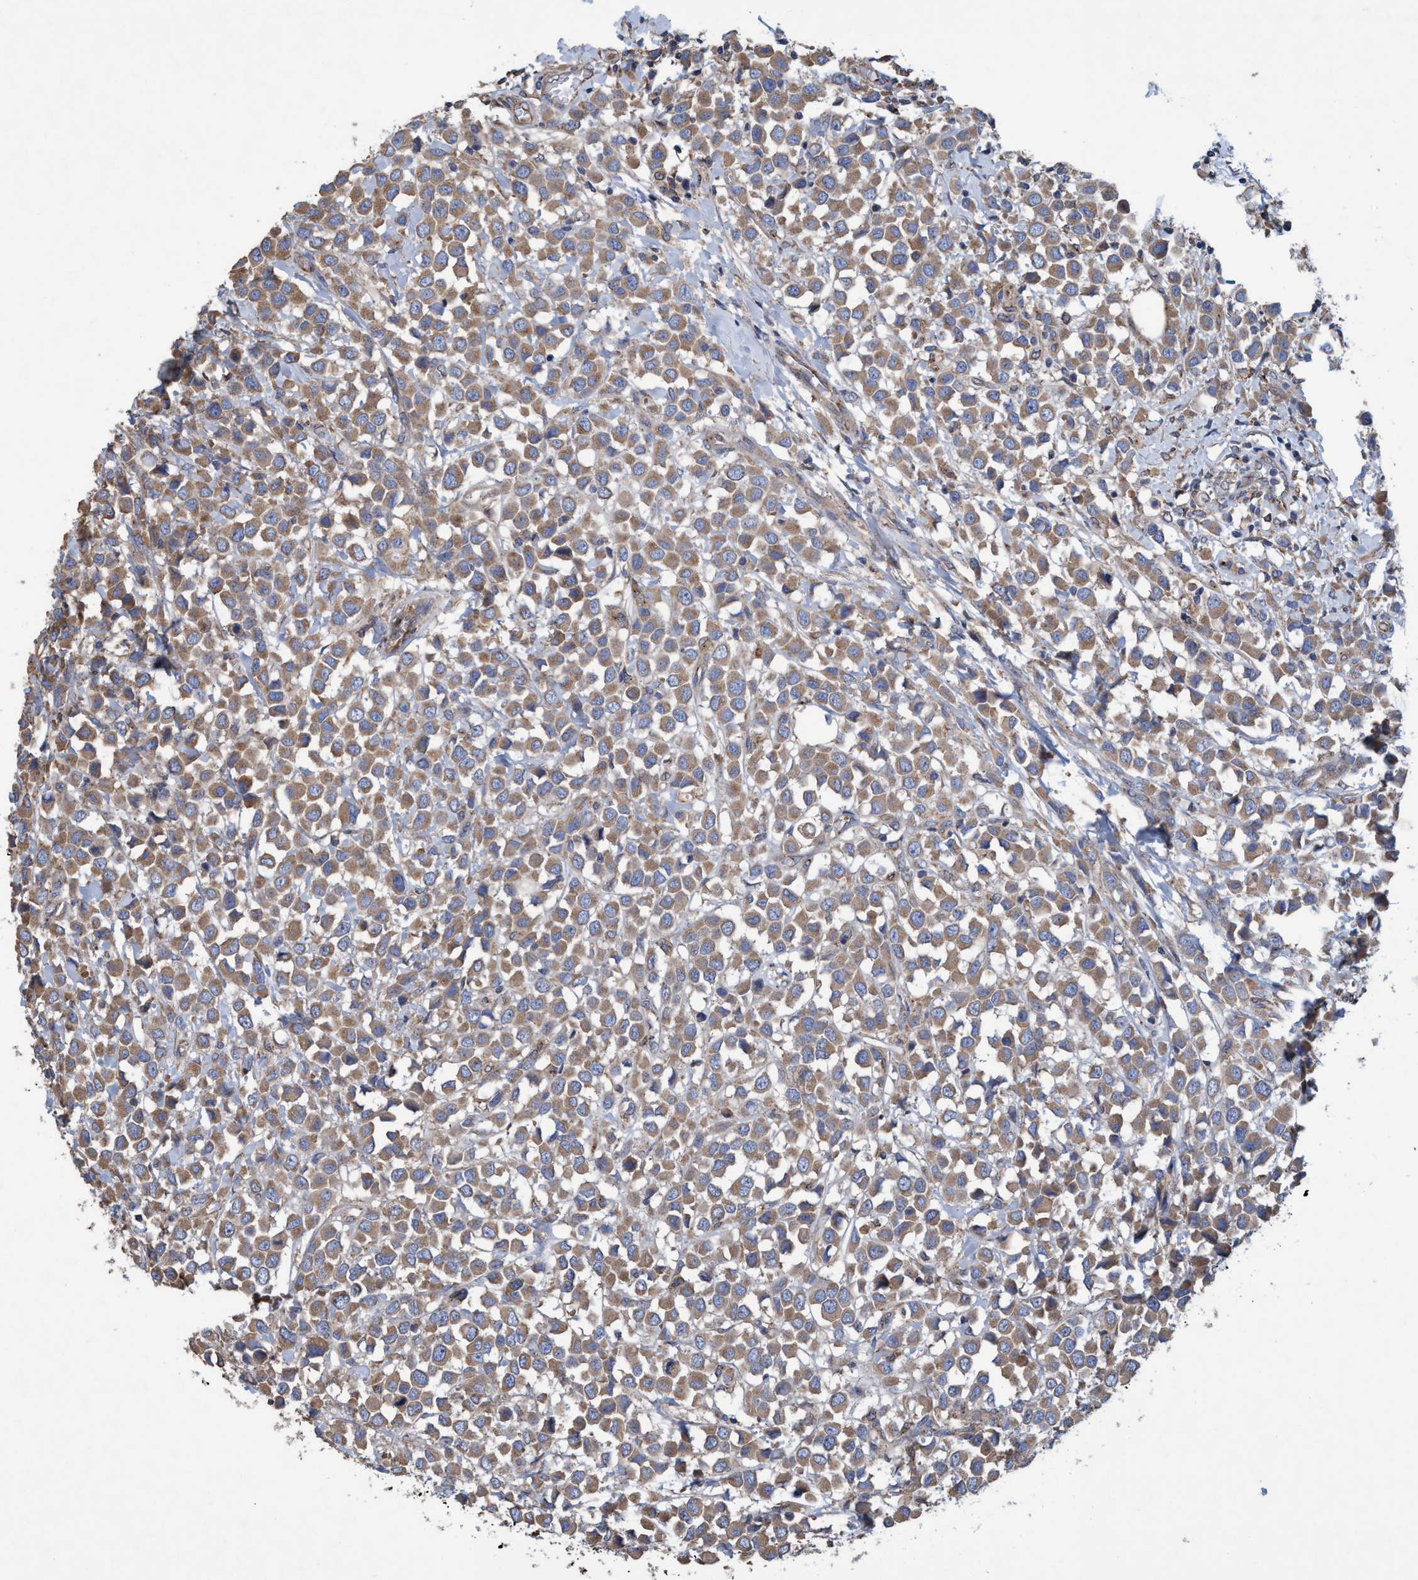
{"staining": {"intensity": "moderate", "quantity": ">75%", "location": "cytoplasmic/membranous"}, "tissue": "breast cancer", "cell_type": "Tumor cells", "image_type": "cancer", "snomed": [{"axis": "morphology", "description": "Duct carcinoma"}, {"axis": "topography", "description": "Breast"}], "caption": "High-magnification brightfield microscopy of breast cancer stained with DAB (brown) and counterstained with hematoxylin (blue). tumor cells exhibit moderate cytoplasmic/membranous expression is seen in approximately>75% of cells. (DAB (3,3'-diaminobenzidine) IHC, brown staining for protein, blue staining for nuclei).", "gene": "BICD2", "patient": {"sex": "female", "age": 61}}